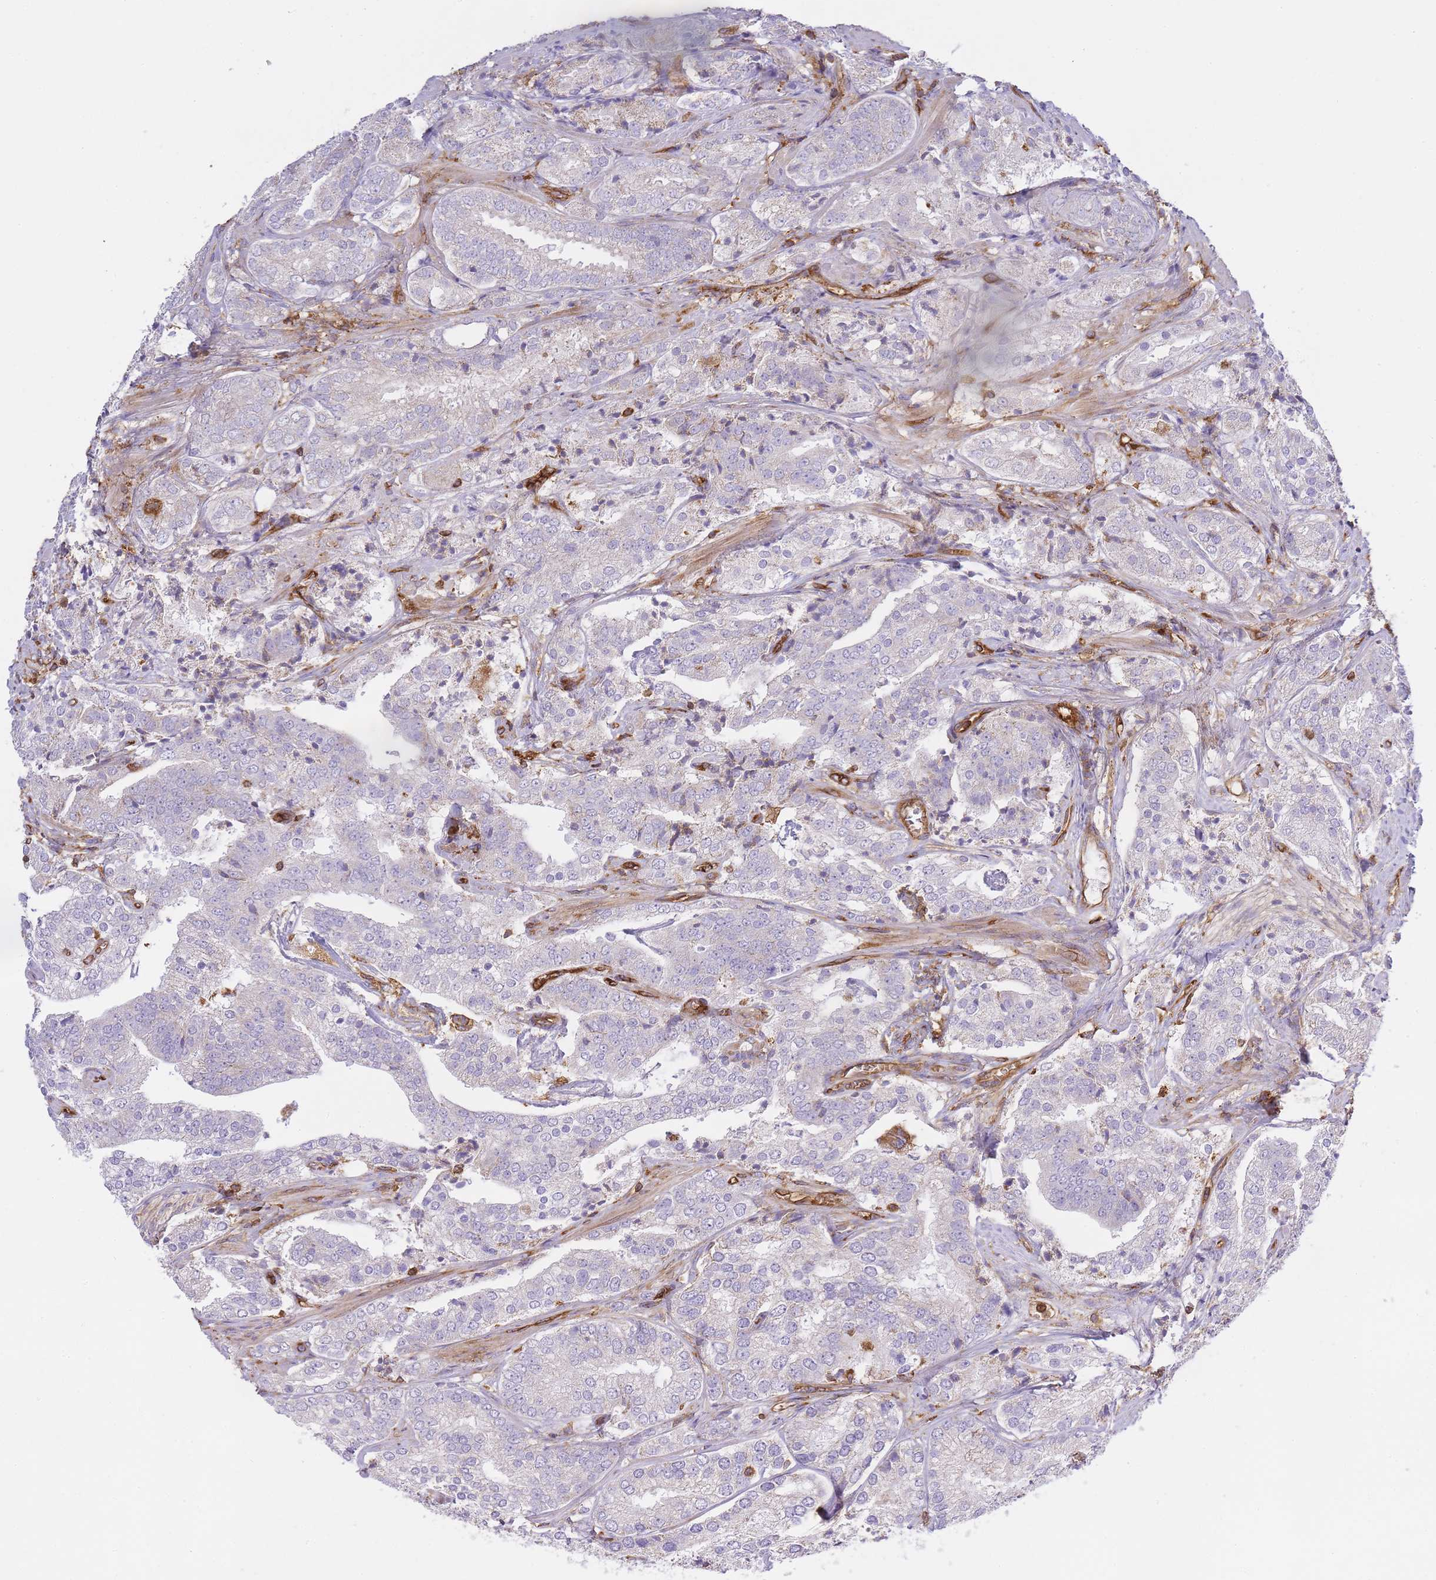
{"staining": {"intensity": "negative", "quantity": "none", "location": "none"}, "tissue": "prostate cancer", "cell_type": "Tumor cells", "image_type": "cancer", "snomed": [{"axis": "morphology", "description": "Adenocarcinoma, High grade"}, {"axis": "topography", "description": "Prostate"}], "caption": "This is a histopathology image of IHC staining of prostate high-grade adenocarcinoma, which shows no staining in tumor cells.", "gene": "MSN", "patient": {"sex": "male", "age": 63}}